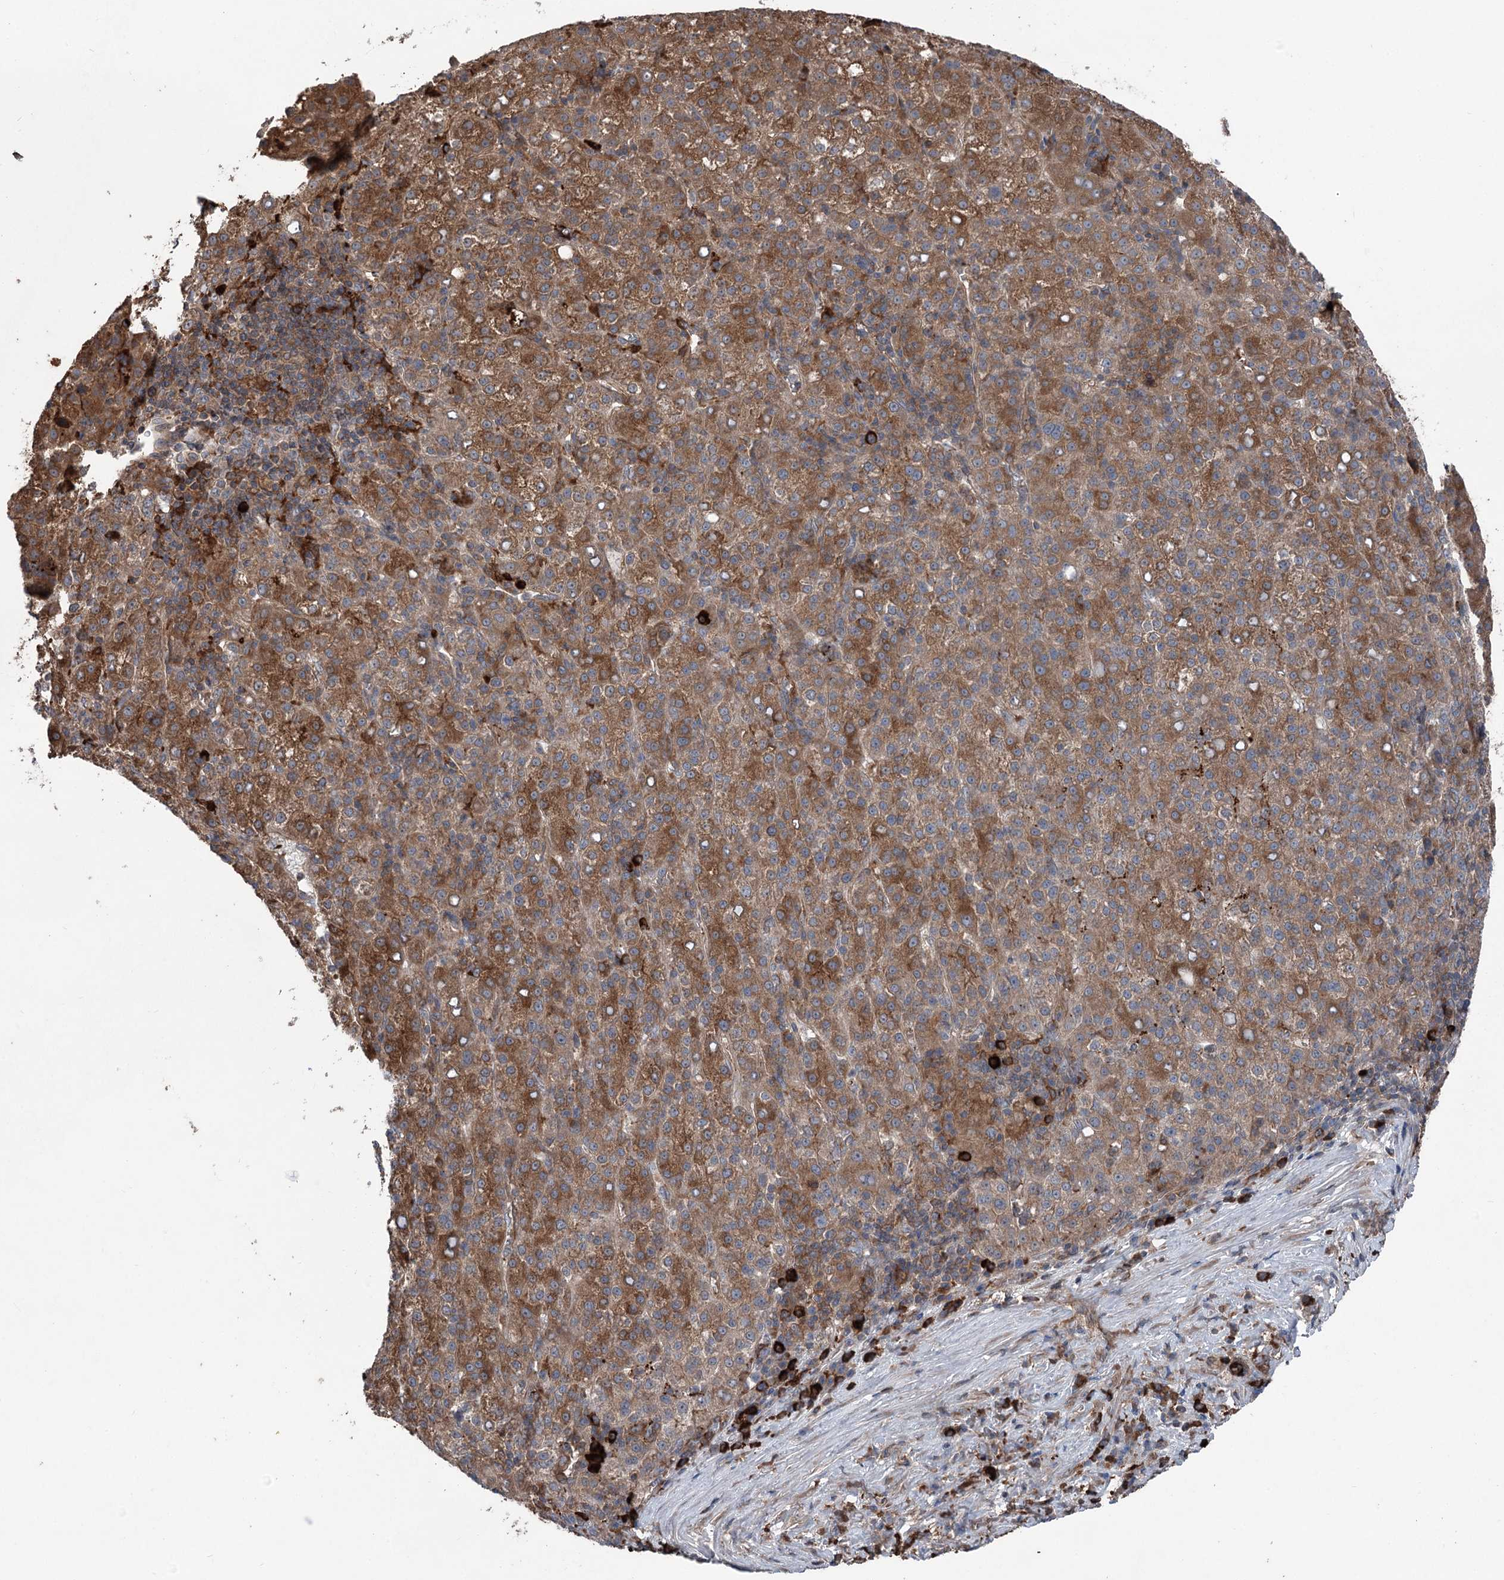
{"staining": {"intensity": "moderate", "quantity": ">75%", "location": "cytoplasmic/membranous"}, "tissue": "liver cancer", "cell_type": "Tumor cells", "image_type": "cancer", "snomed": [{"axis": "morphology", "description": "Carcinoma, Hepatocellular, NOS"}, {"axis": "topography", "description": "Liver"}], "caption": "IHC (DAB) staining of liver cancer displays moderate cytoplasmic/membranous protein positivity in about >75% of tumor cells.", "gene": "PPP1R21", "patient": {"sex": "female", "age": 58}}